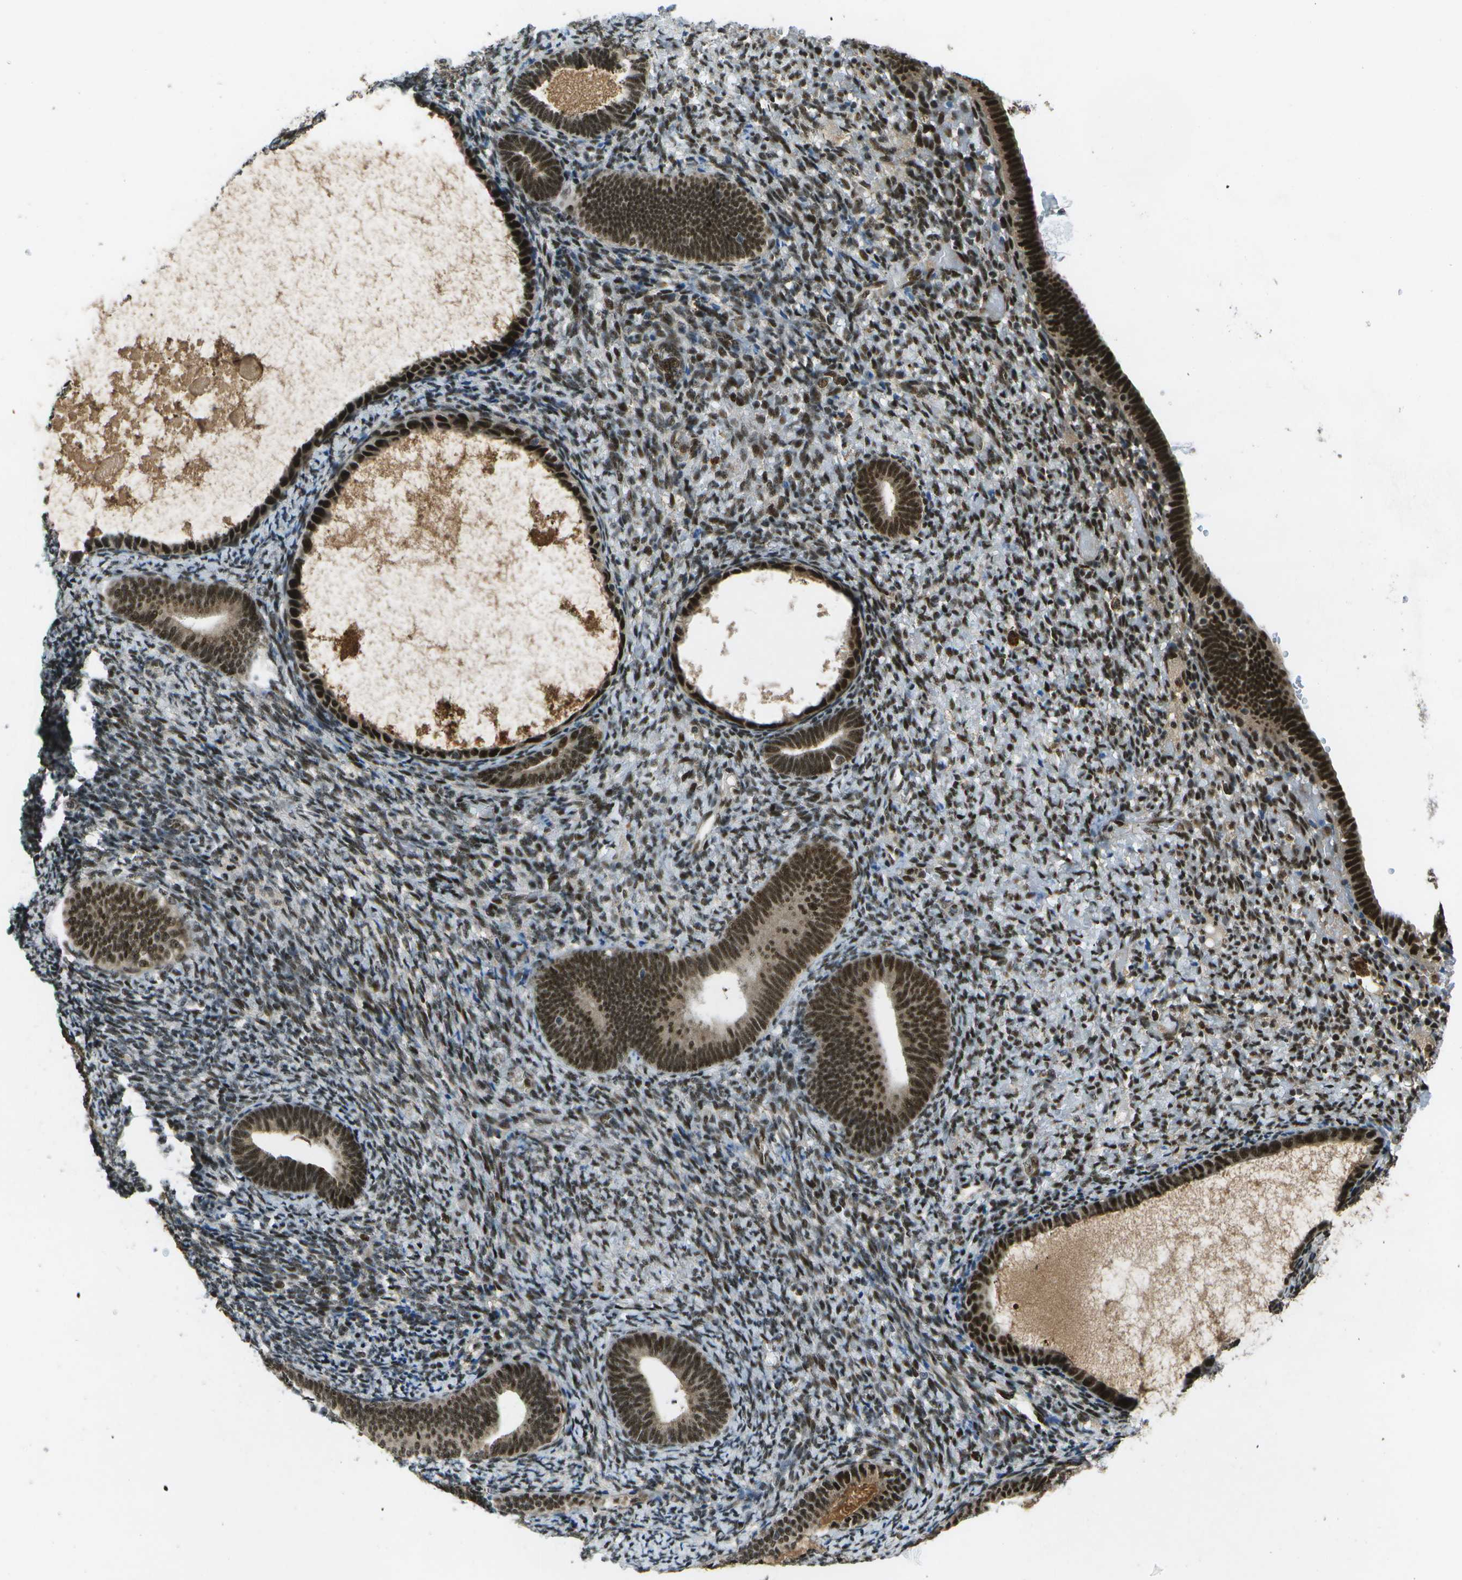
{"staining": {"intensity": "strong", "quantity": "25%-75%", "location": "nuclear"}, "tissue": "endometrium", "cell_type": "Cells in endometrial stroma", "image_type": "normal", "snomed": [{"axis": "morphology", "description": "Normal tissue, NOS"}, {"axis": "topography", "description": "Endometrium"}], "caption": "Protein staining displays strong nuclear positivity in approximately 25%-75% of cells in endometrial stroma in unremarkable endometrium. The staining was performed using DAB to visualize the protein expression in brown, while the nuclei were stained in blue with hematoxylin (Magnification: 20x).", "gene": "GANC", "patient": {"sex": "female", "age": 66}}